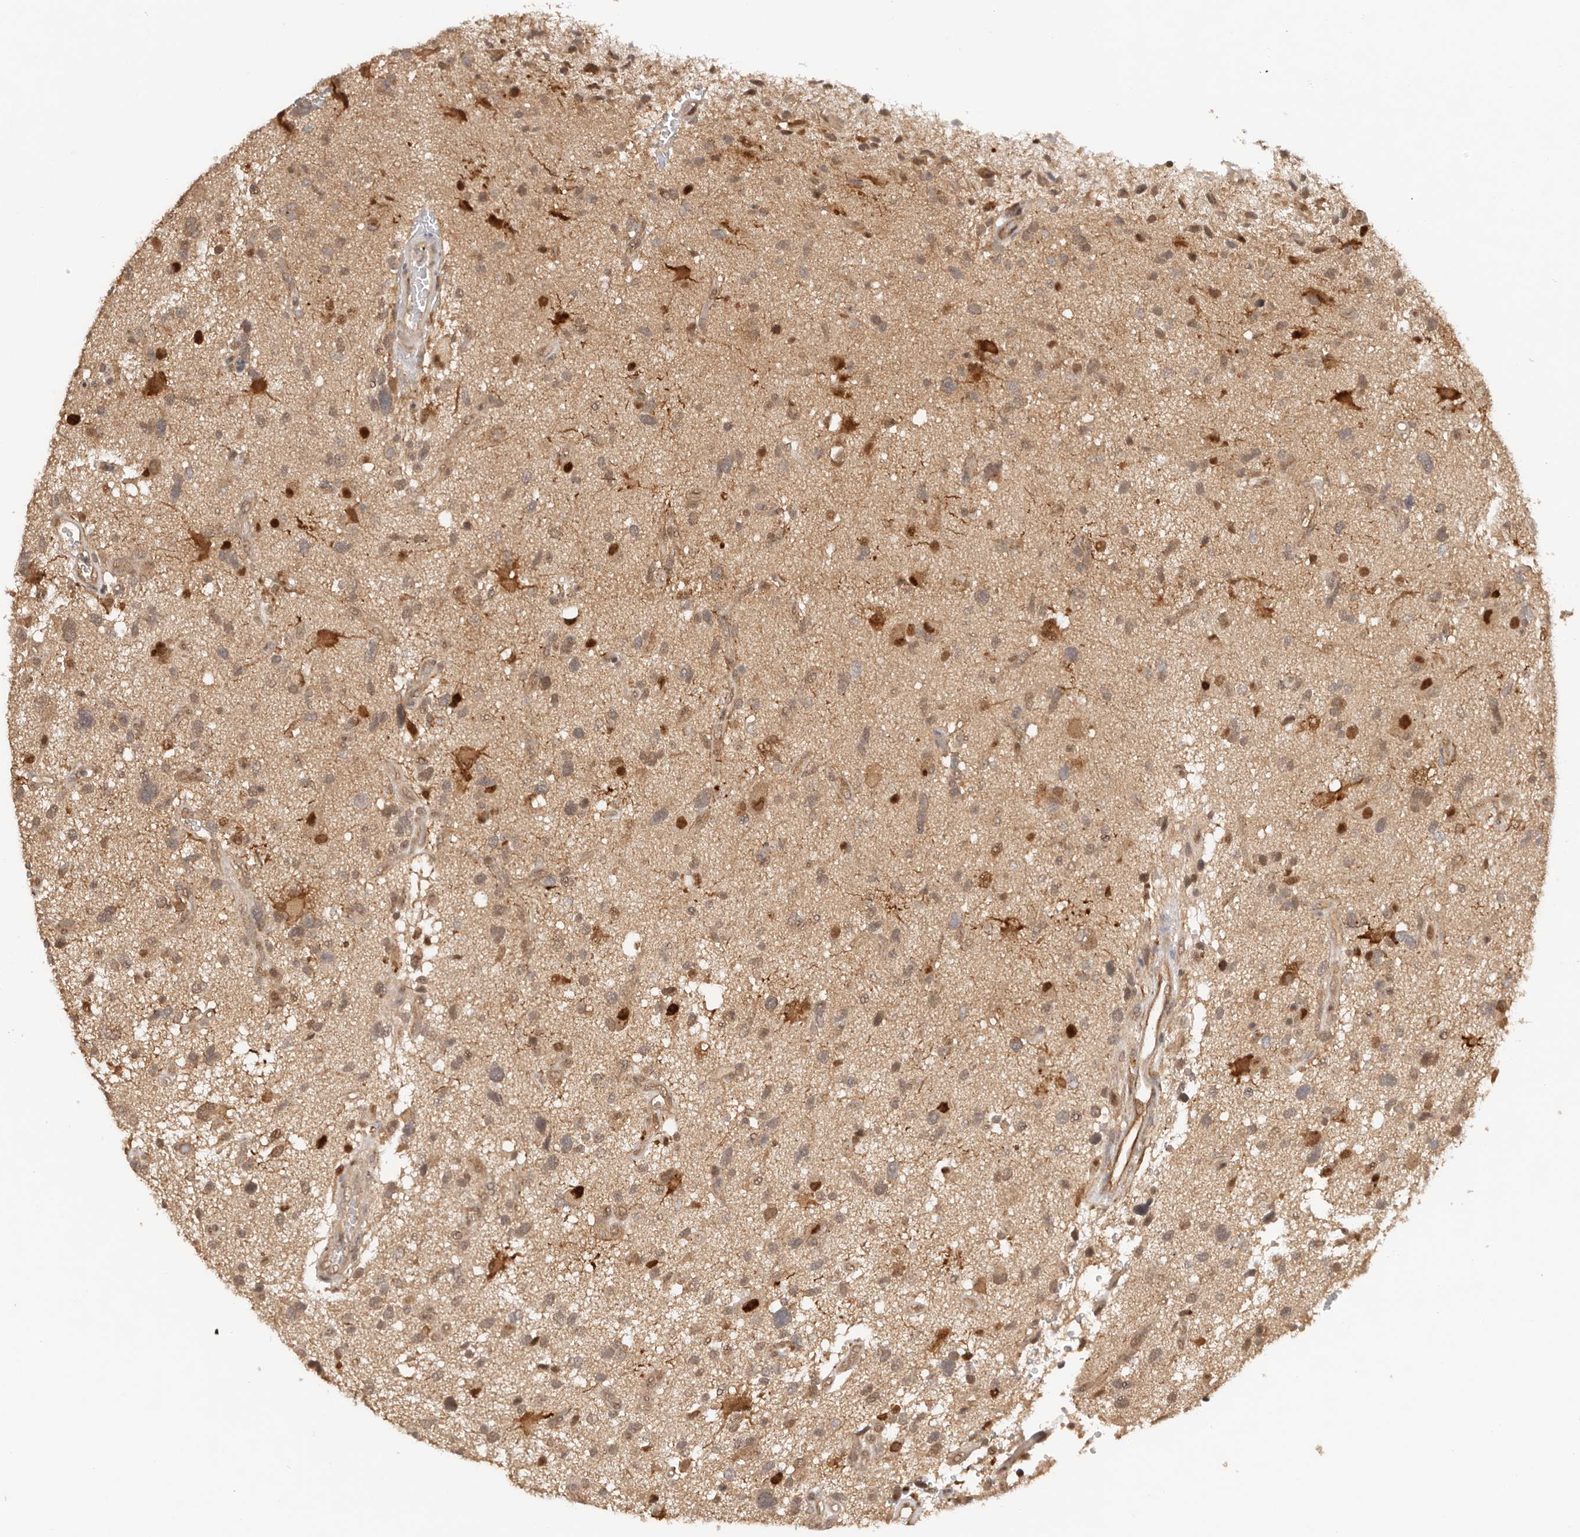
{"staining": {"intensity": "weak", "quantity": "25%-75%", "location": "cytoplasmic/membranous,nuclear"}, "tissue": "glioma", "cell_type": "Tumor cells", "image_type": "cancer", "snomed": [{"axis": "morphology", "description": "Glioma, malignant, High grade"}, {"axis": "topography", "description": "Brain"}], "caption": "DAB immunohistochemical staining of human glioma demonstrates weak cytoplasmic/membranous and nuclear protein staining in about 25%-75% of tumor cells.", "gene": "PSMA5", "patient": {"sex": "male", "age": 33}}